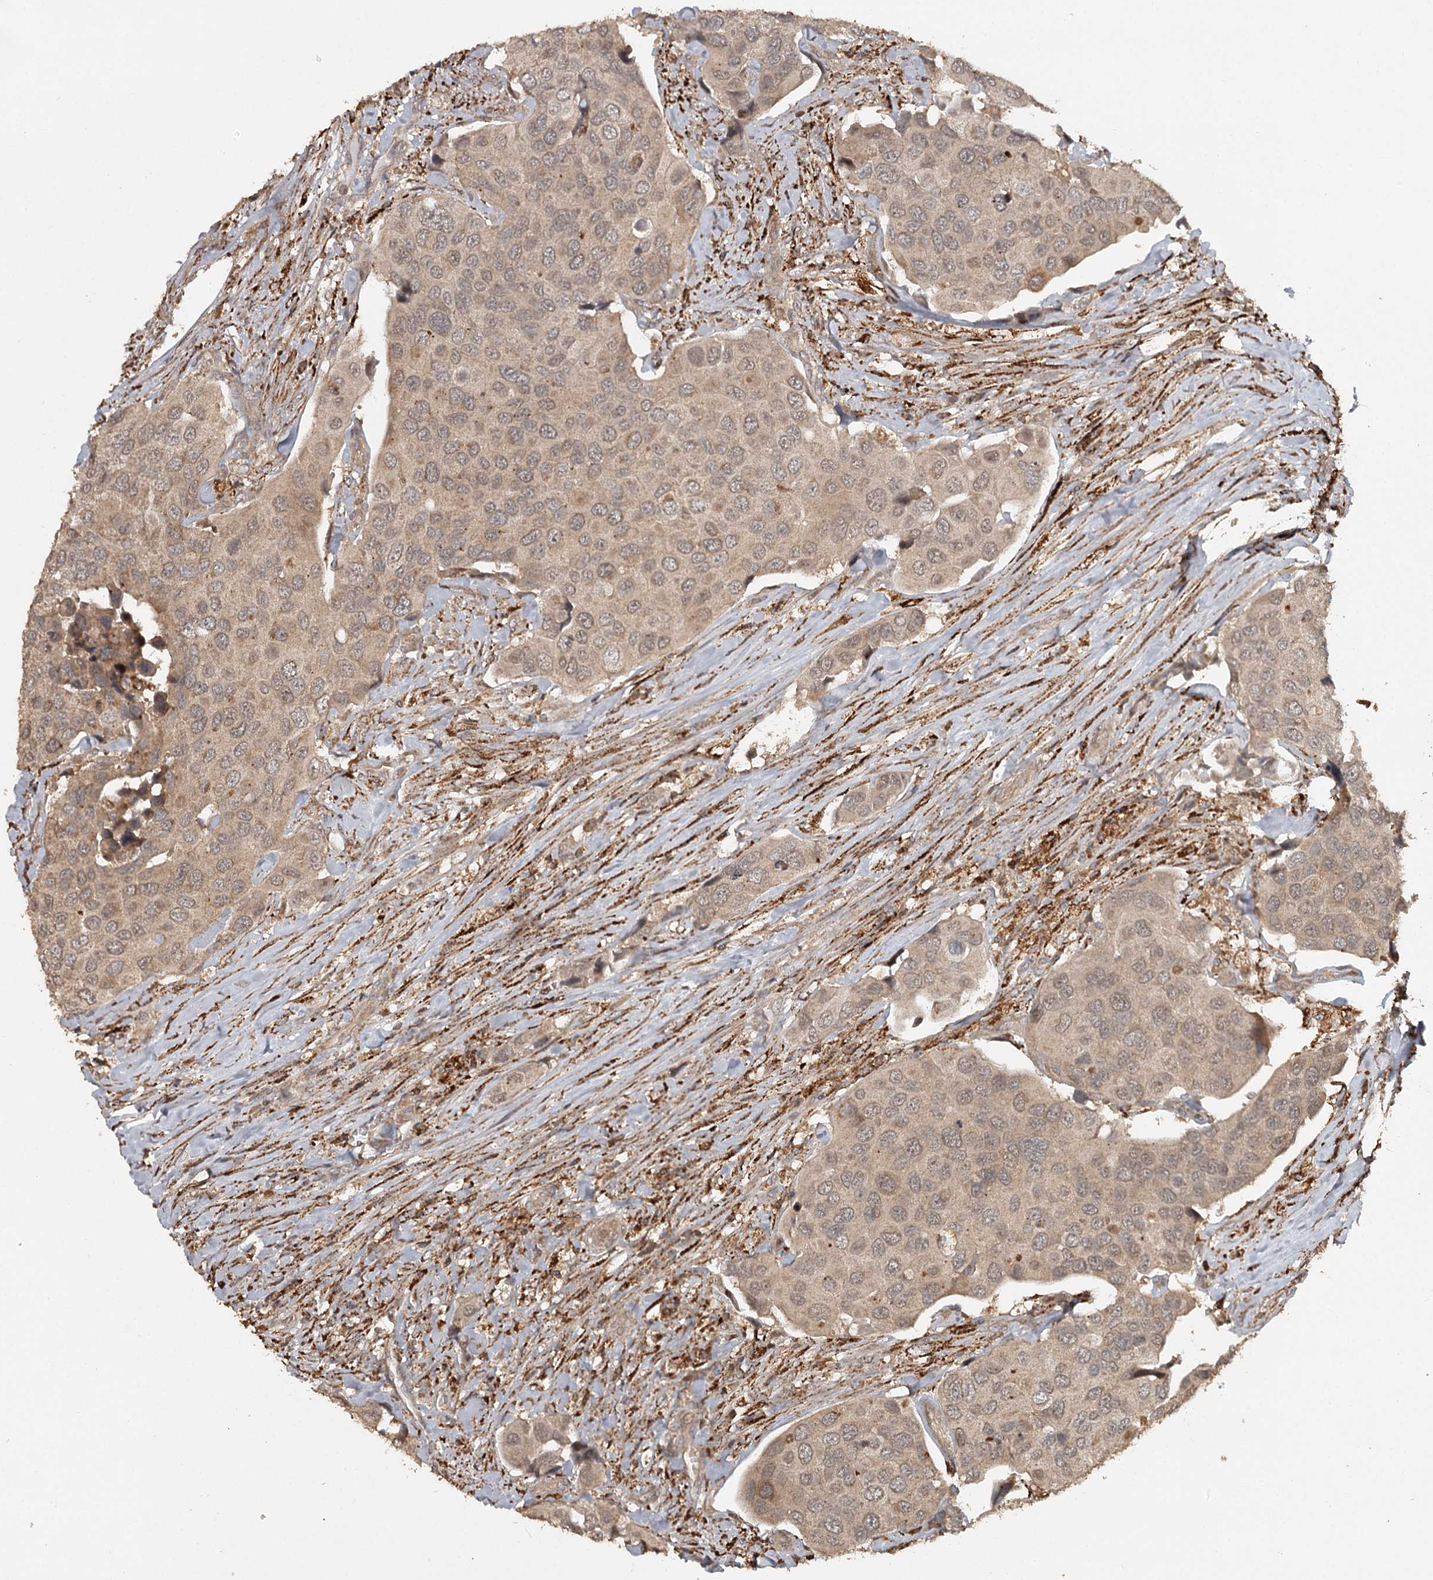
{"staining": {"intensity": "weak", "quantity": ">75%", "location": "cytoplasmic/membranous"}, "tissue": "urothelial cancer", "cell_type": "Tumor cells", "image_type": "cancer", "snomed": [{"axis": "morphology", "description": "Urothelial carcinoma, High grade"}, {"axis": "topography", "description": "Urinary bladder"}], "caption": "This micrograph shows immunohistochemistry (IHC) staining of human urothelial cancer, with low weak cytoplasmic/membranous staining in about >75% of tumor cells.", "gene": "FAXC", "patient": {"sex": "male", "age": 74}}